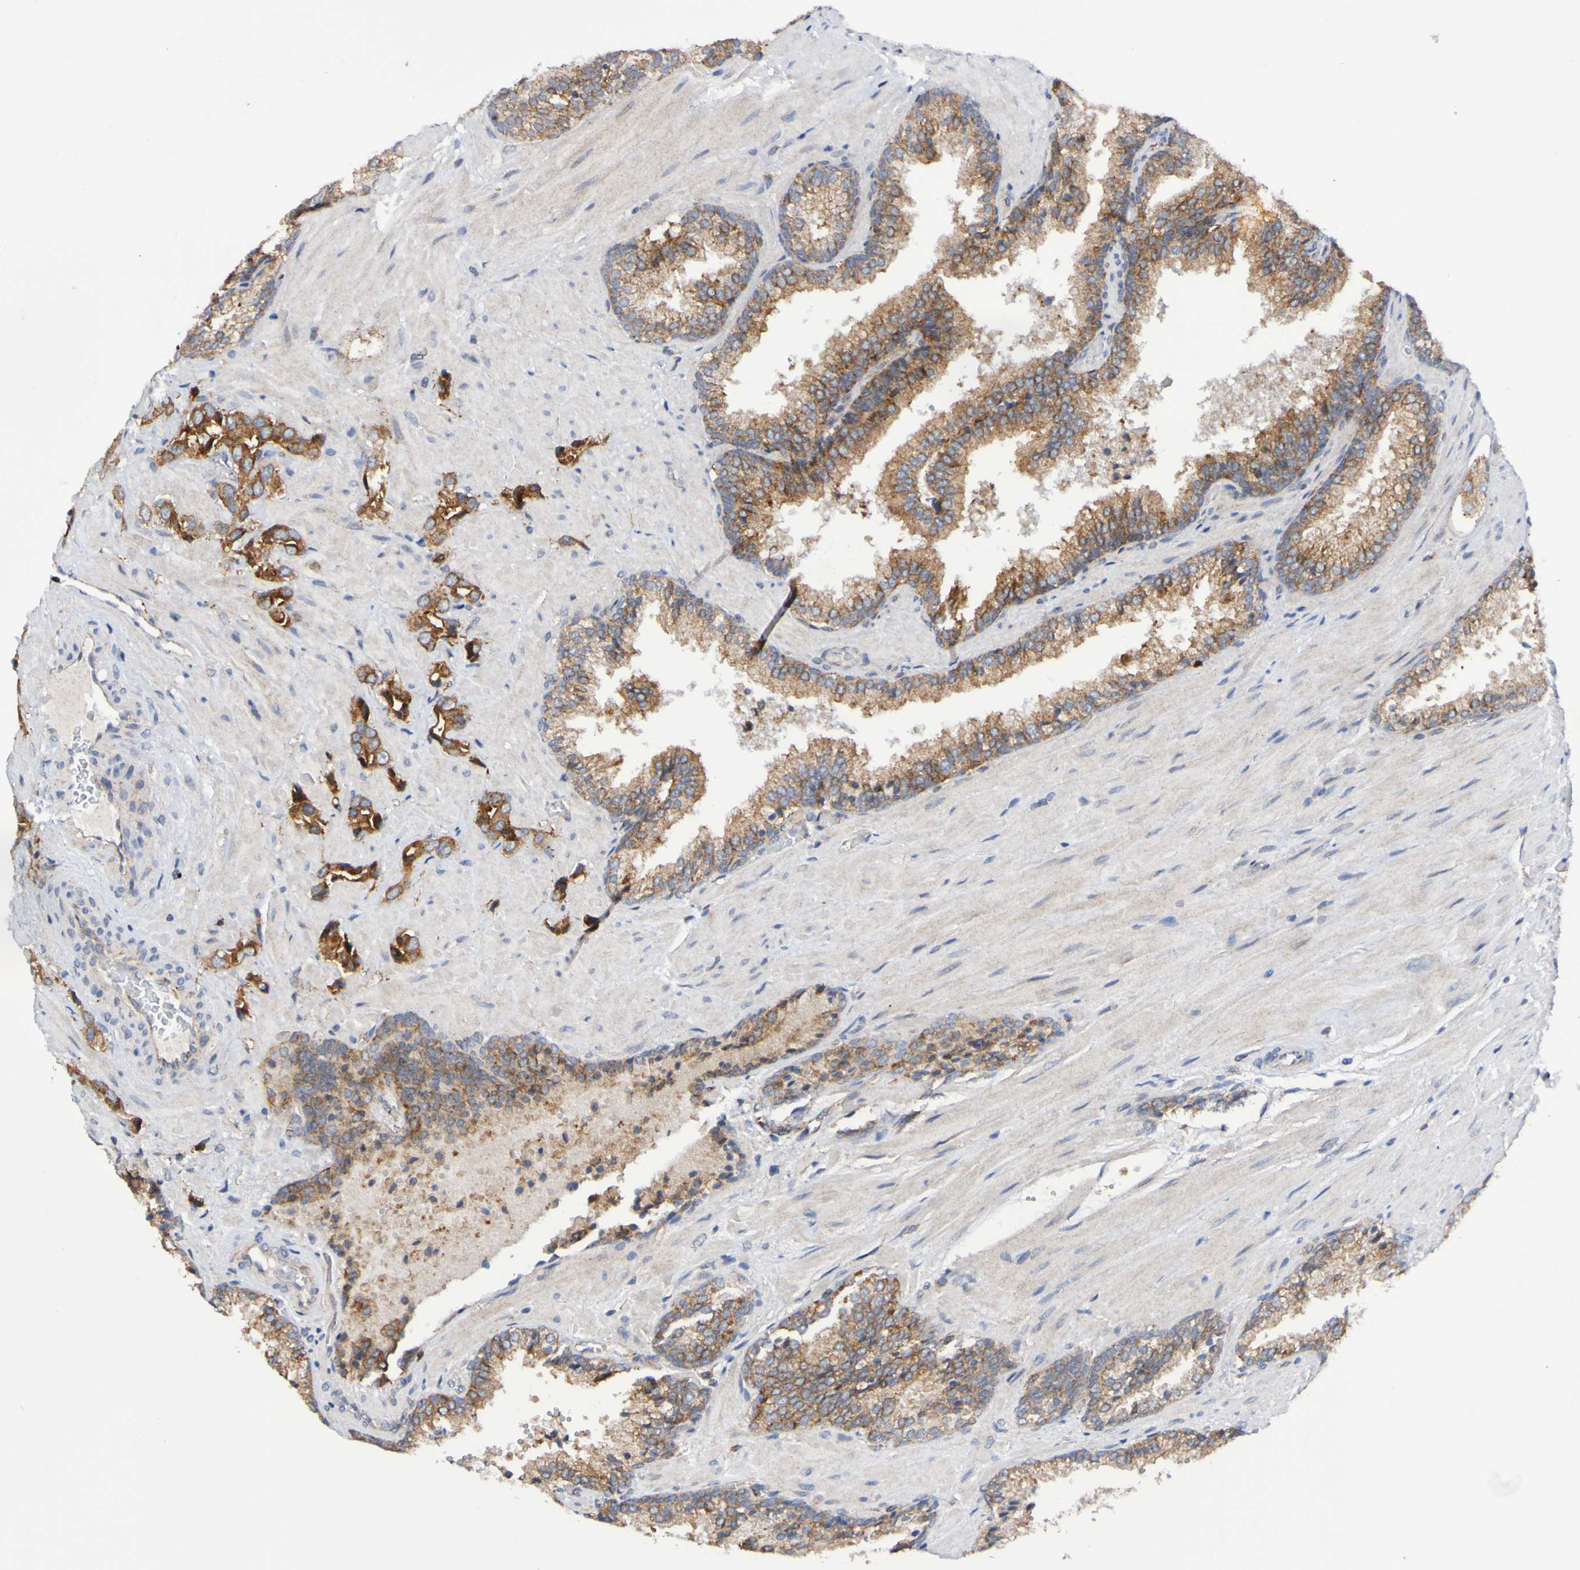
{"staining": {"intensity": "strong", "quantity": ">75%", "location": "cytoplasmic/membranous"}, "tissue": "prostate cancer", "cell_type": "Tumor cells", "image_type": "cancer", "snomed": [{"axis": "morphology", "description": "Adenocarcinoma, High grade"}, {"axis": "topography", "description": "Prostate"}], "caption": "Prostate adenocarcinoma (high-grade) stained with DAB IHC demonstrates high levels of strong cytoplasmic/membranous staining in about >75% of tumor cells. Nuclei are stained in blue.", "gene": "GJB1", "patient": {"sex": "male", "age": 64}}